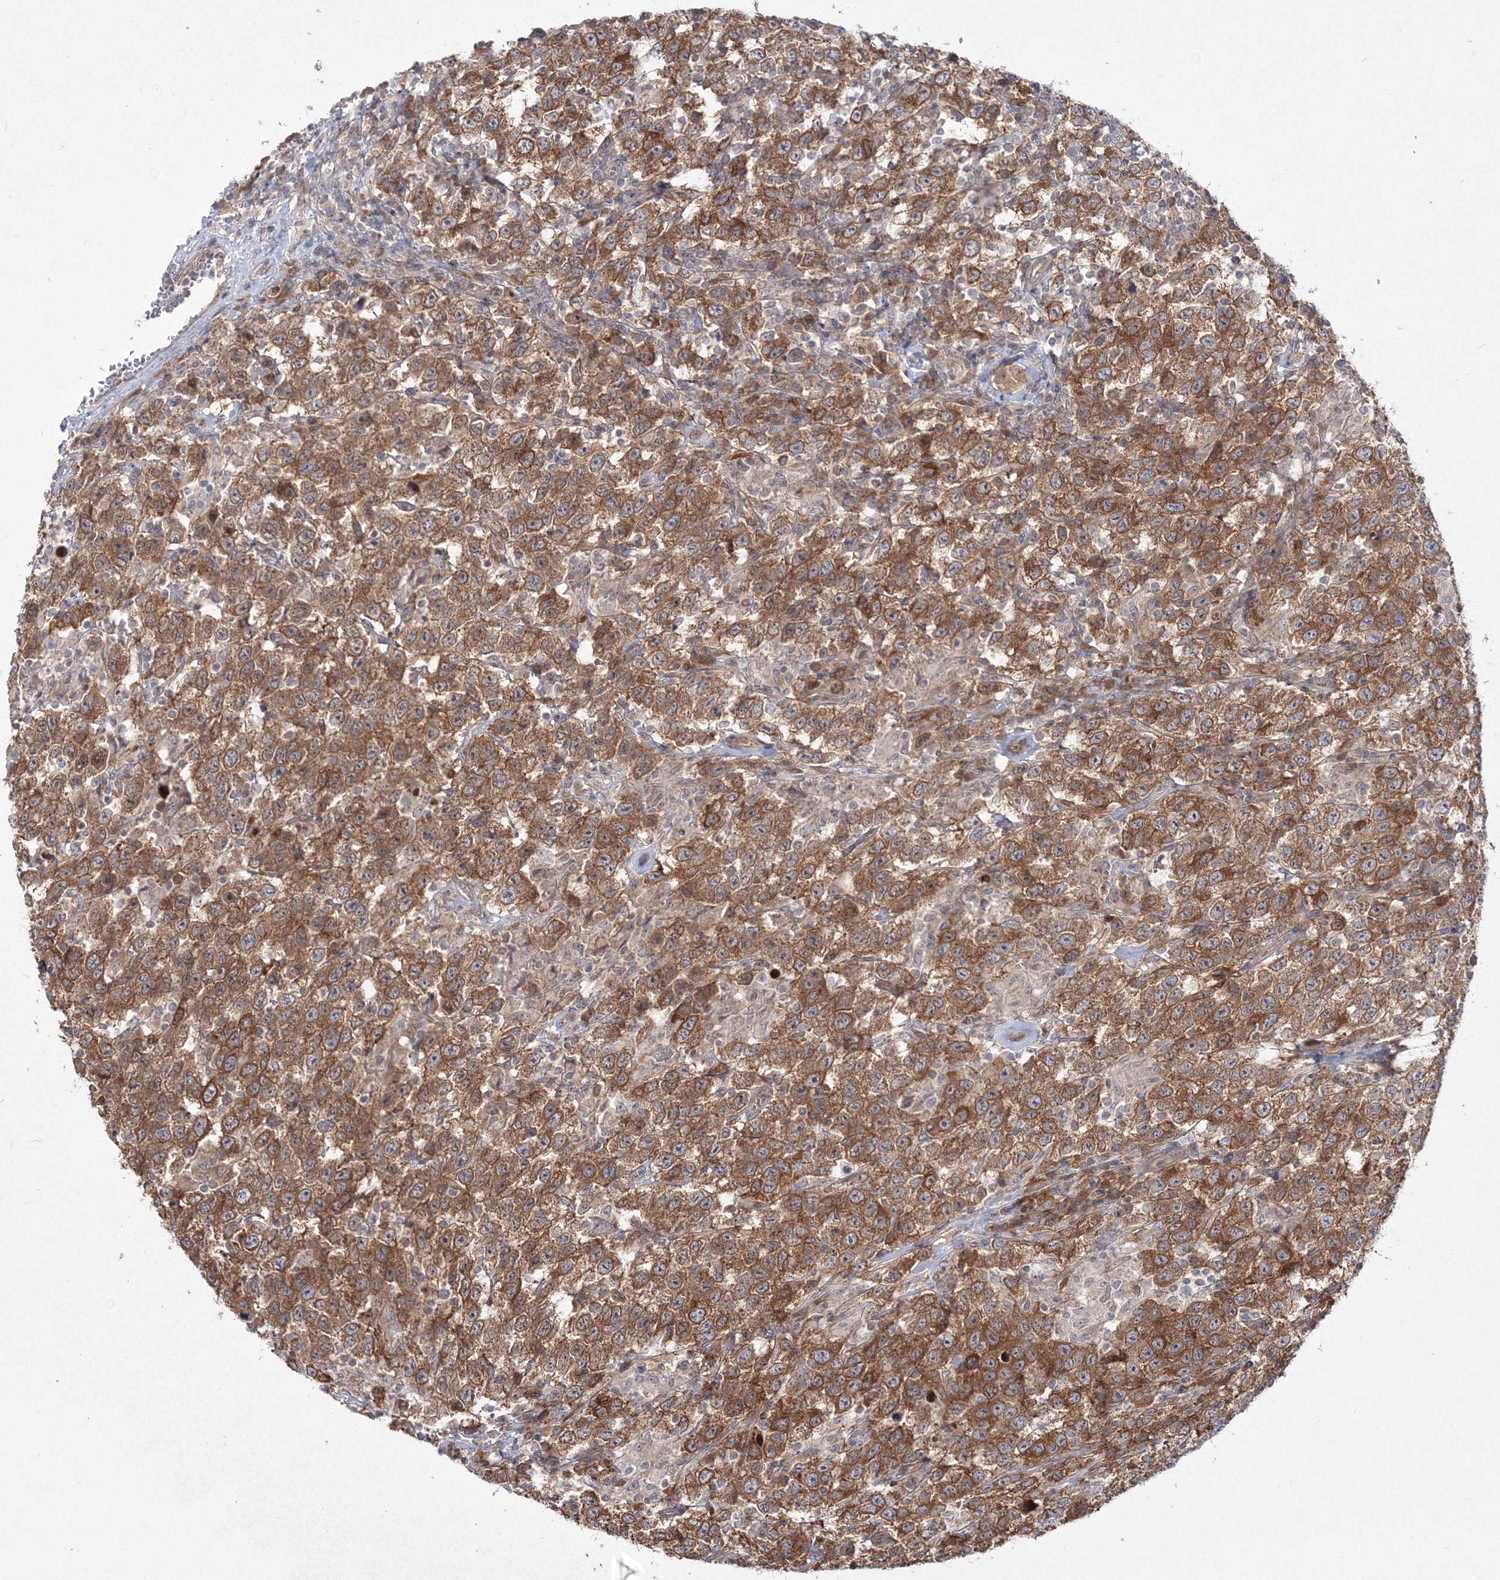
{"staining": {"intensity": "moderate", "quantity": ">75%", "location": "cytoplasmic/membranous"}, "tissue": "testis cancer", "cell_type": "Tumor cells", "image_type": "cancer", "snomed": [{"axis": "morphology", "description": "Seminoma, NOS"}, {"axis": "topography", "description": "Testis"}], "caption": "The immunohistochemical stain highlights moderate cytoplasmic/membranous positivity in tumor cells of testis seminoma tissue. Immunohistochemistry stains the protein in brown and the nuclei are stained blue.", "gene": "IPMK", "patient": {"sex": "male", "age": 41}}